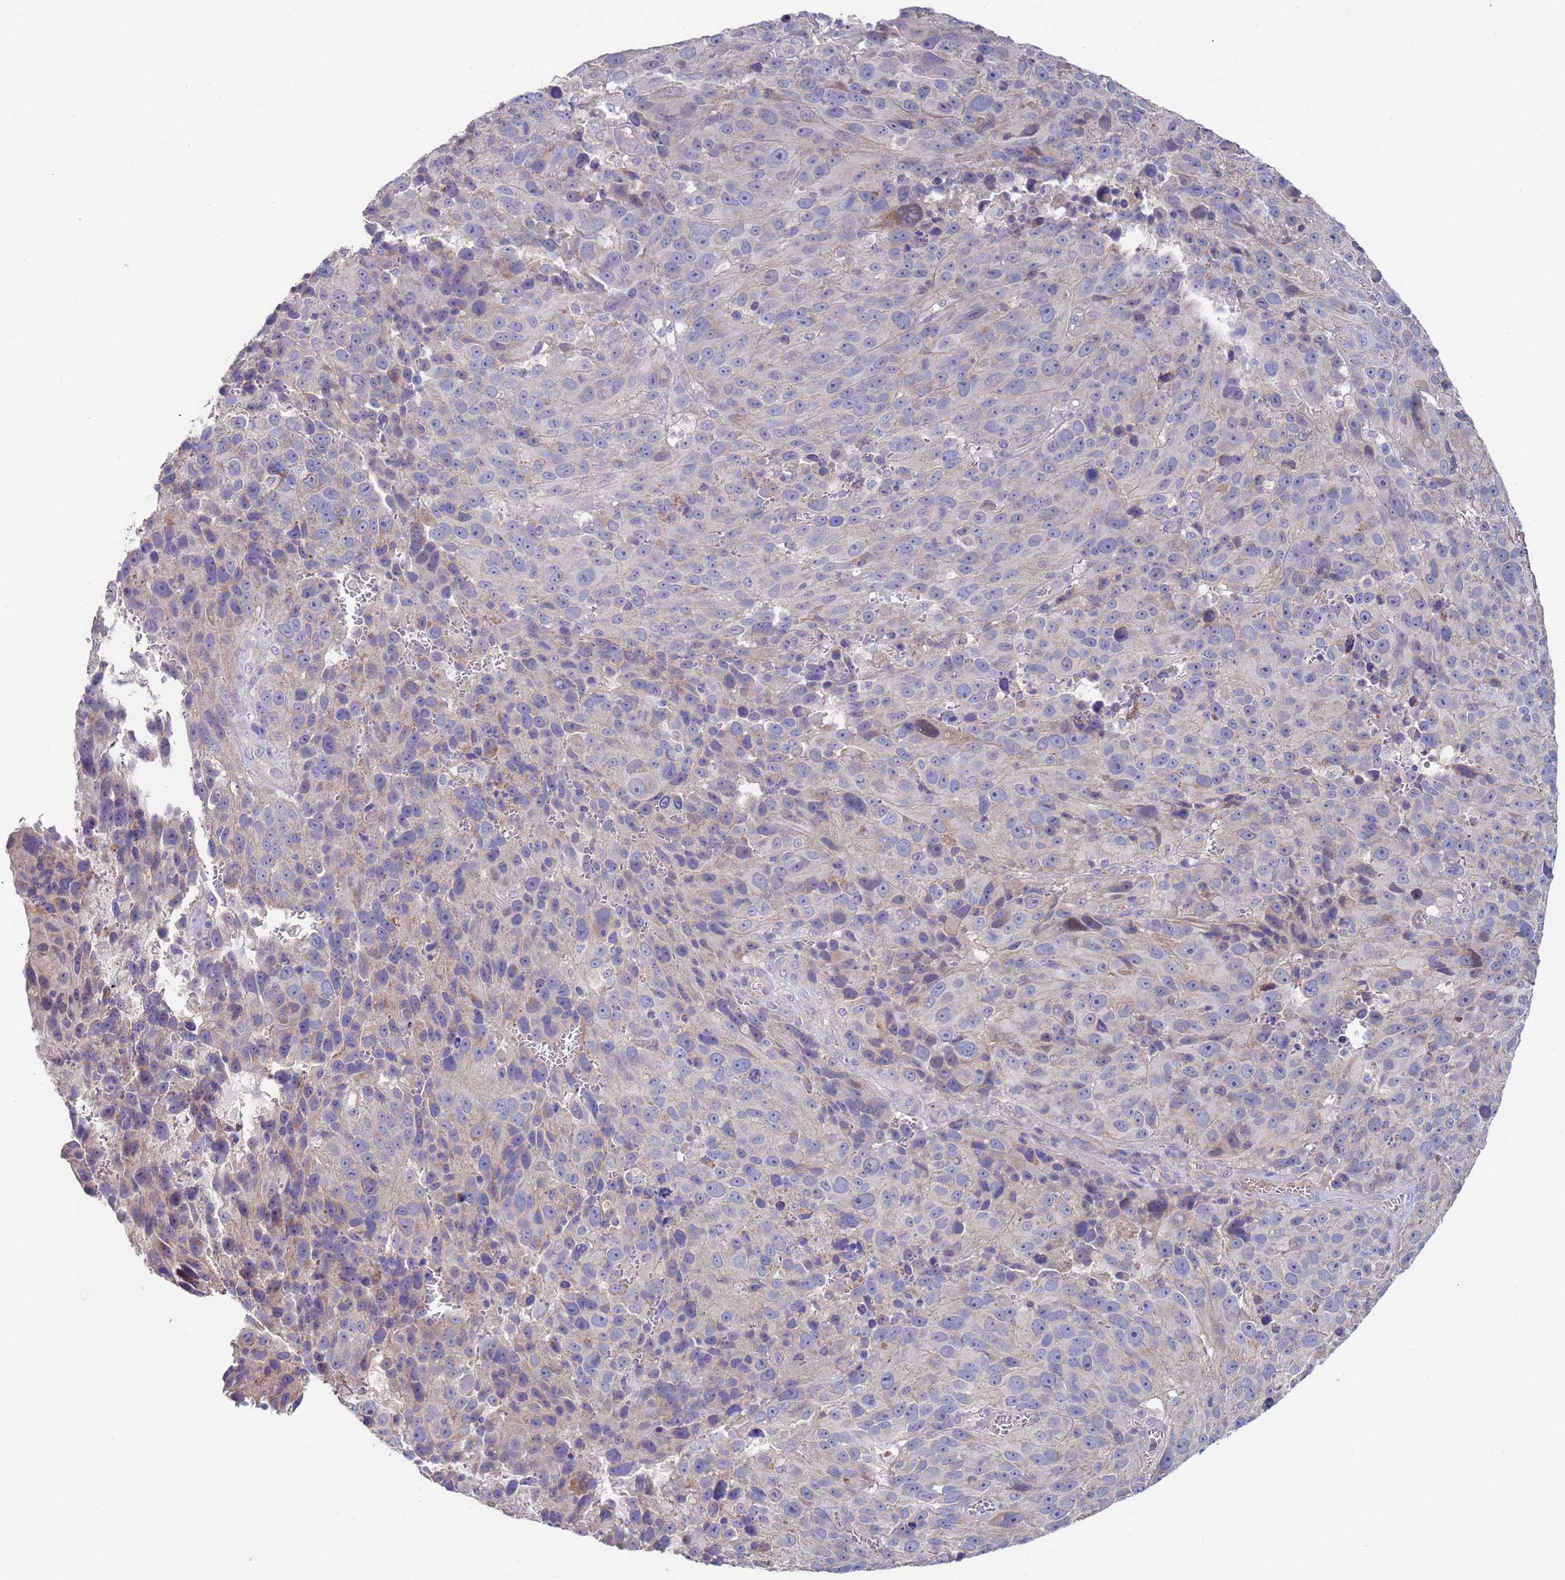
{"staining": {"intensity": "negative", "quantity": "none", "location": "none"}, "tissue": "melanoma", "cell_type": "Tumor cells", "image_type": "cancer", "snomed": [{"axis": "morphology", "description": "Malignant melanoma, NOS"}, {"axis": "topography", "description": "Skin"}], "caption": "High magnification brightfield microscopy of melanoma stained with DAB (brown) and counterstained with hematoxylin (blue): tumor cells show no significant positivity. The staining is performed using DAB (3,3'-diaminobenzidine) brown chromogen with nuclei counter-stained in using hematoxylin.", "gene": "KRTCAP3", "patient": {"sex": "male", "age": 84}}